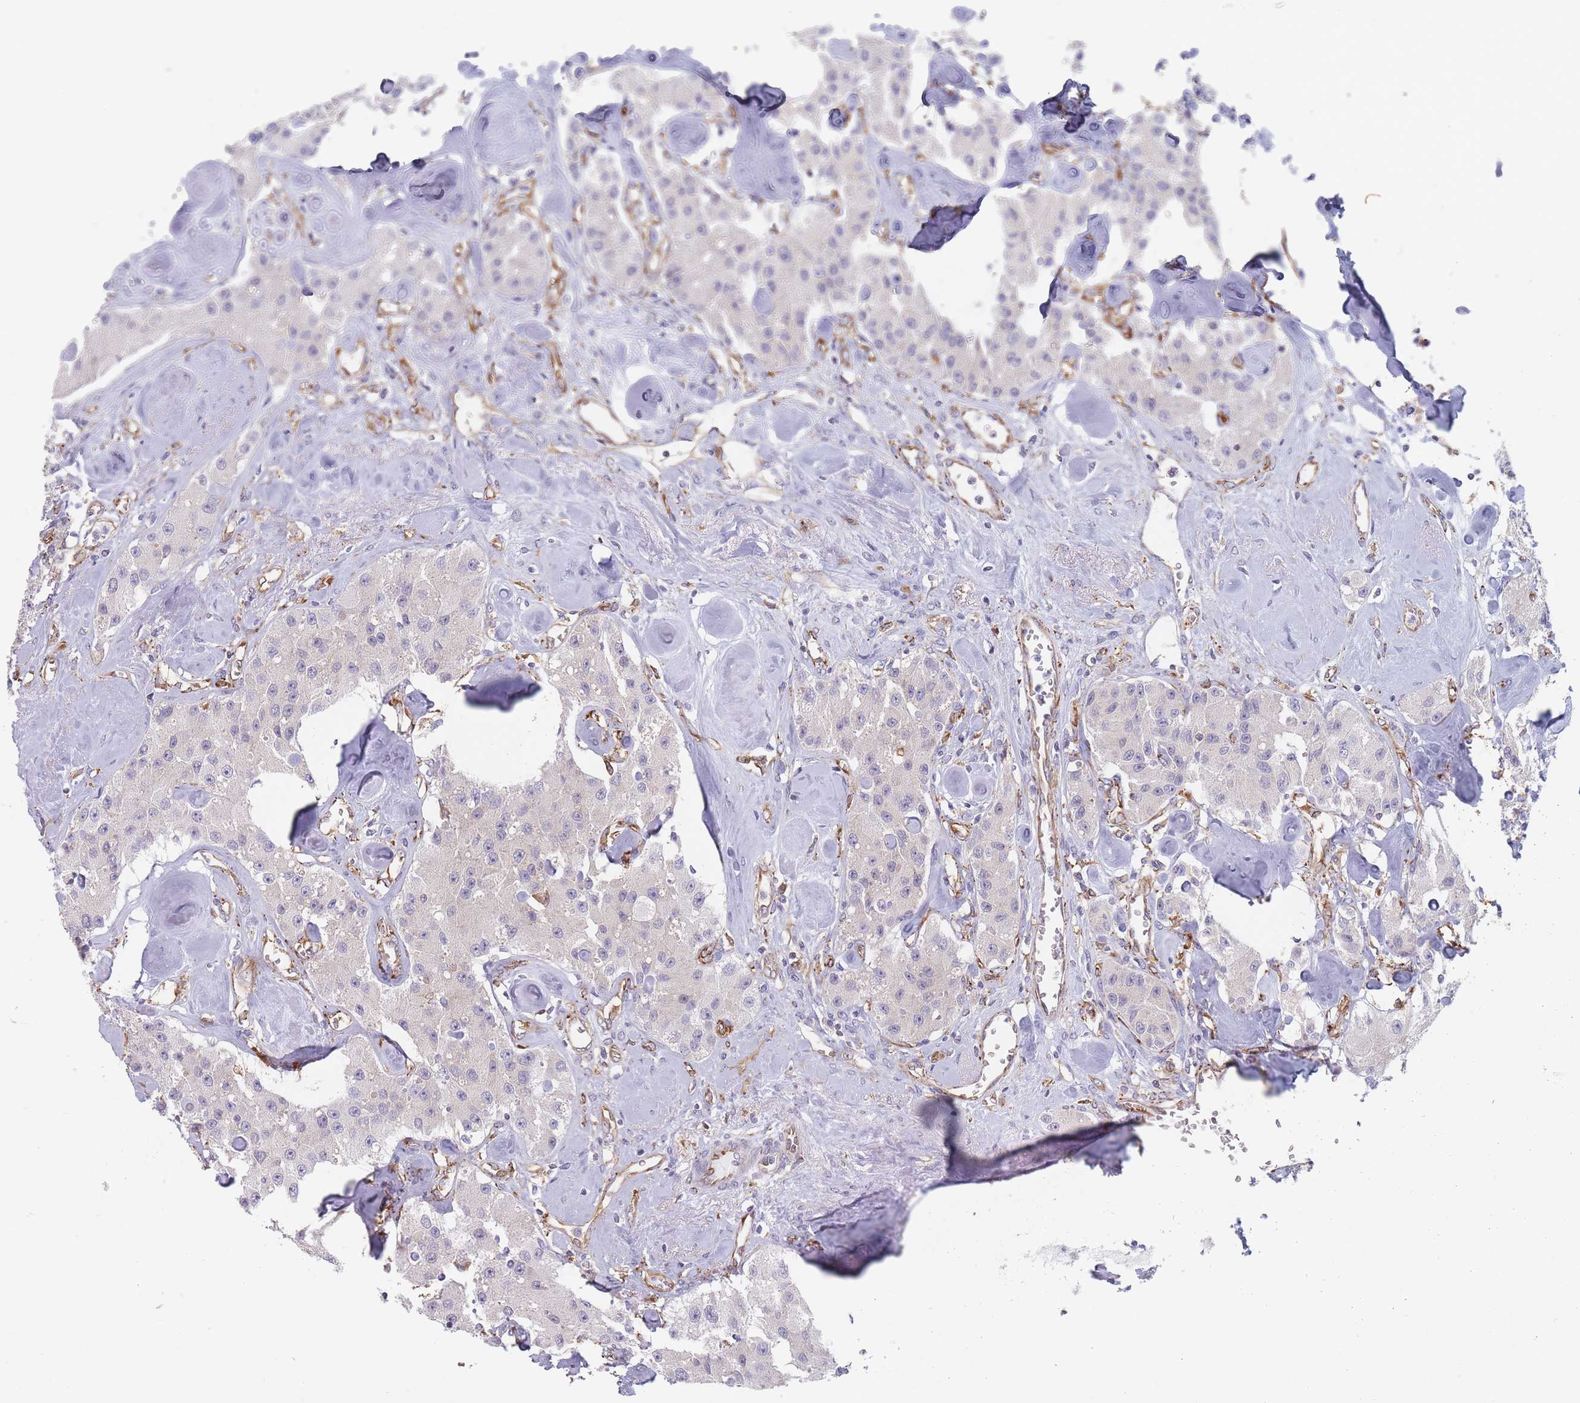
{"staining": {"intensity": "negative", "quantity": "none", "location": "none"}, "tissue": "carcinoid", "cell_type": "Tumor cells", "image_type": "cancer", "snomed": [{"axis": "morphology", "description": "Carcinoid, malignant, NOS"}, {"axis": "topography", "description": "Pancreas"}], "caption": "Carcinoid was stained to show a protein in brown. There is no significant staining in tumor cells.", "gene": "MAP1S", "patient": {"sex": "male", "age": 41}}